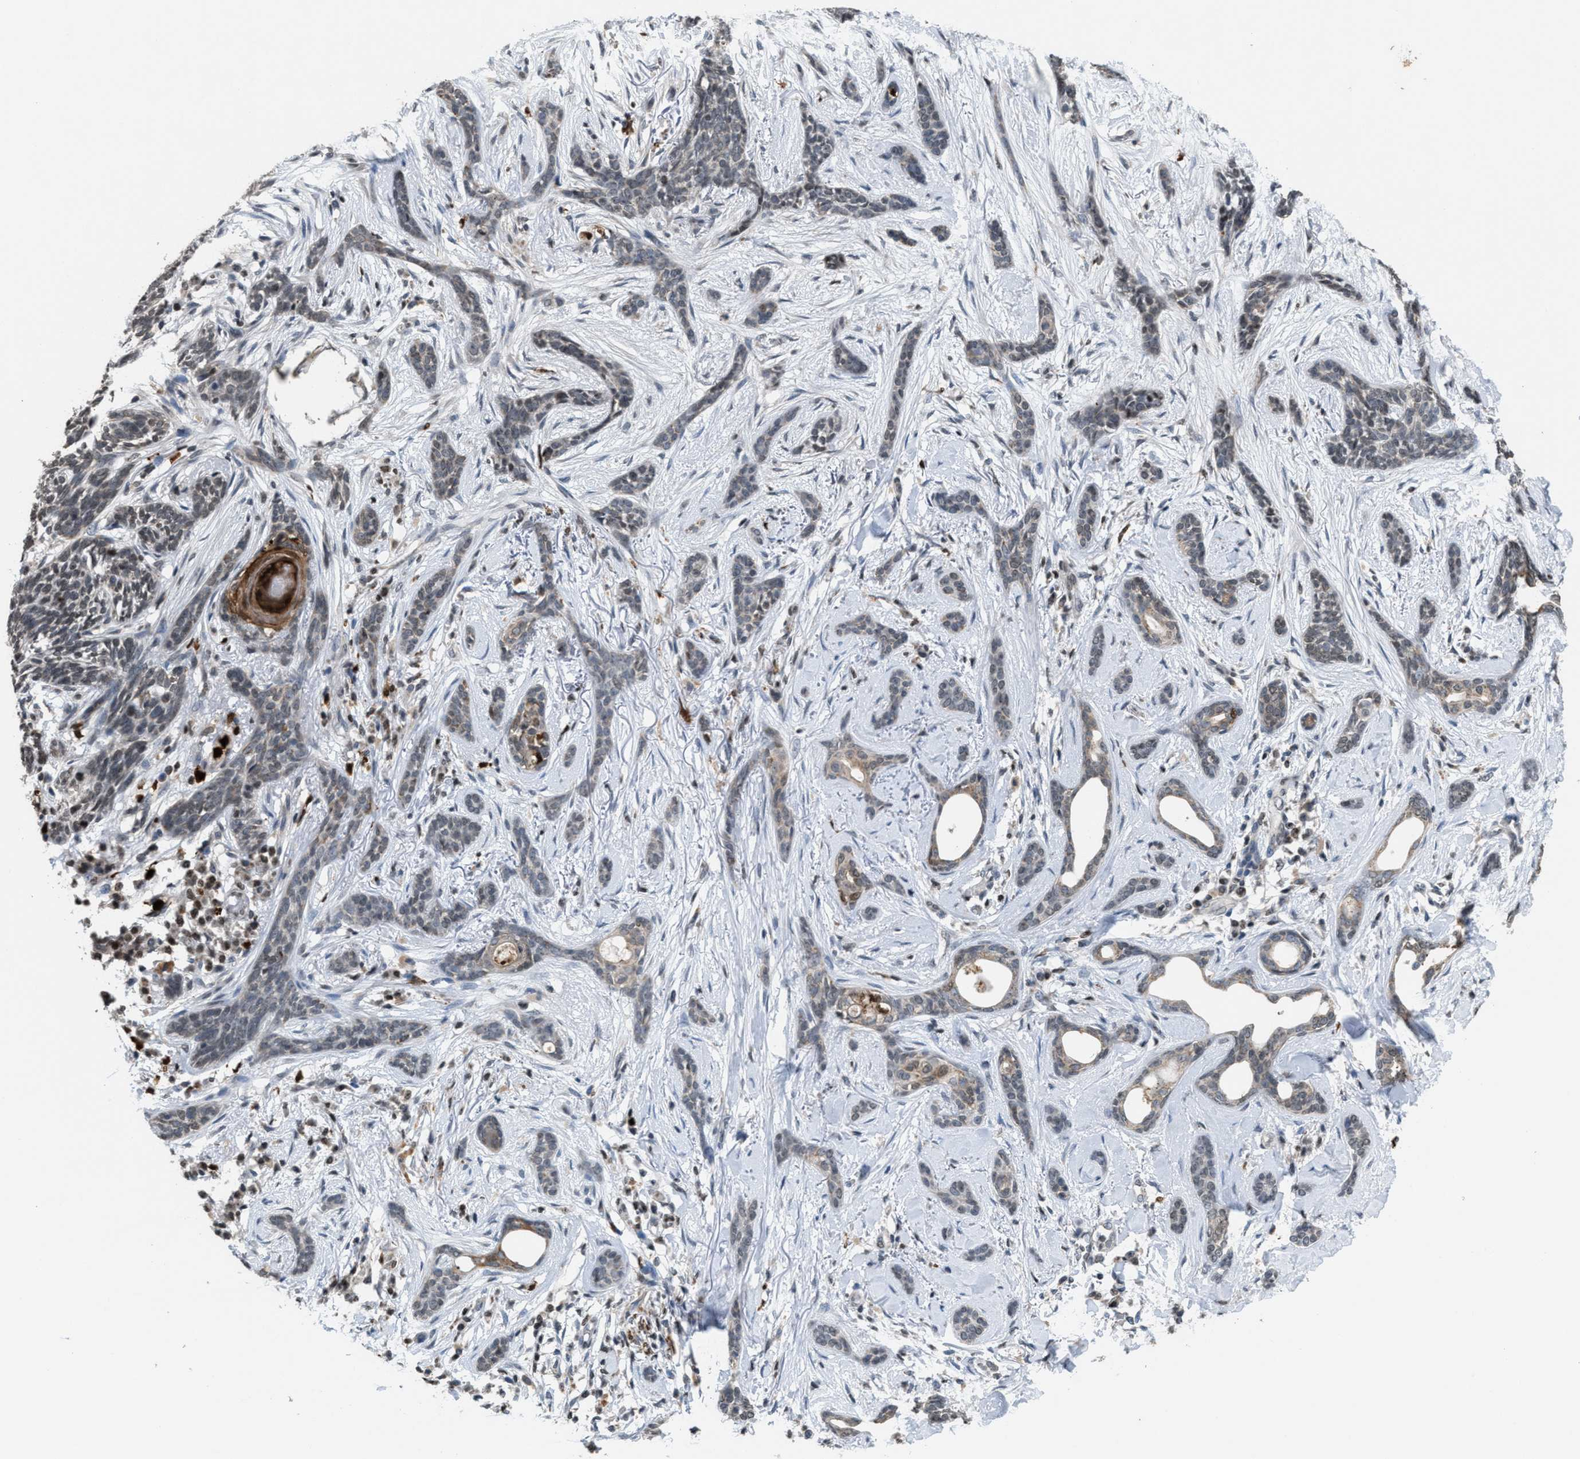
{"staining": {"intensity": "weak", "quantity": "<25%", "location": "cytoplasmic/membranous"}, "tissue": "skin cancer", "cell_type": "Tumor cells", "image_type": "cancer", "snomed": [{"axis": "morphology", "description": "Basal cell carcinoma"}, {"axis": "morphology", "description": "Adnexal tumor, benign"}, {"axis": "topography", "description": "Skin"}], "caption": "This is a image of immunohistochemistry (IHC) staining of skin cancer (basal cell carcinoma), which shows no expression in tumor cells.", "gene": "PRUNE2", "patient": {"sex": "female", "age": 42}}